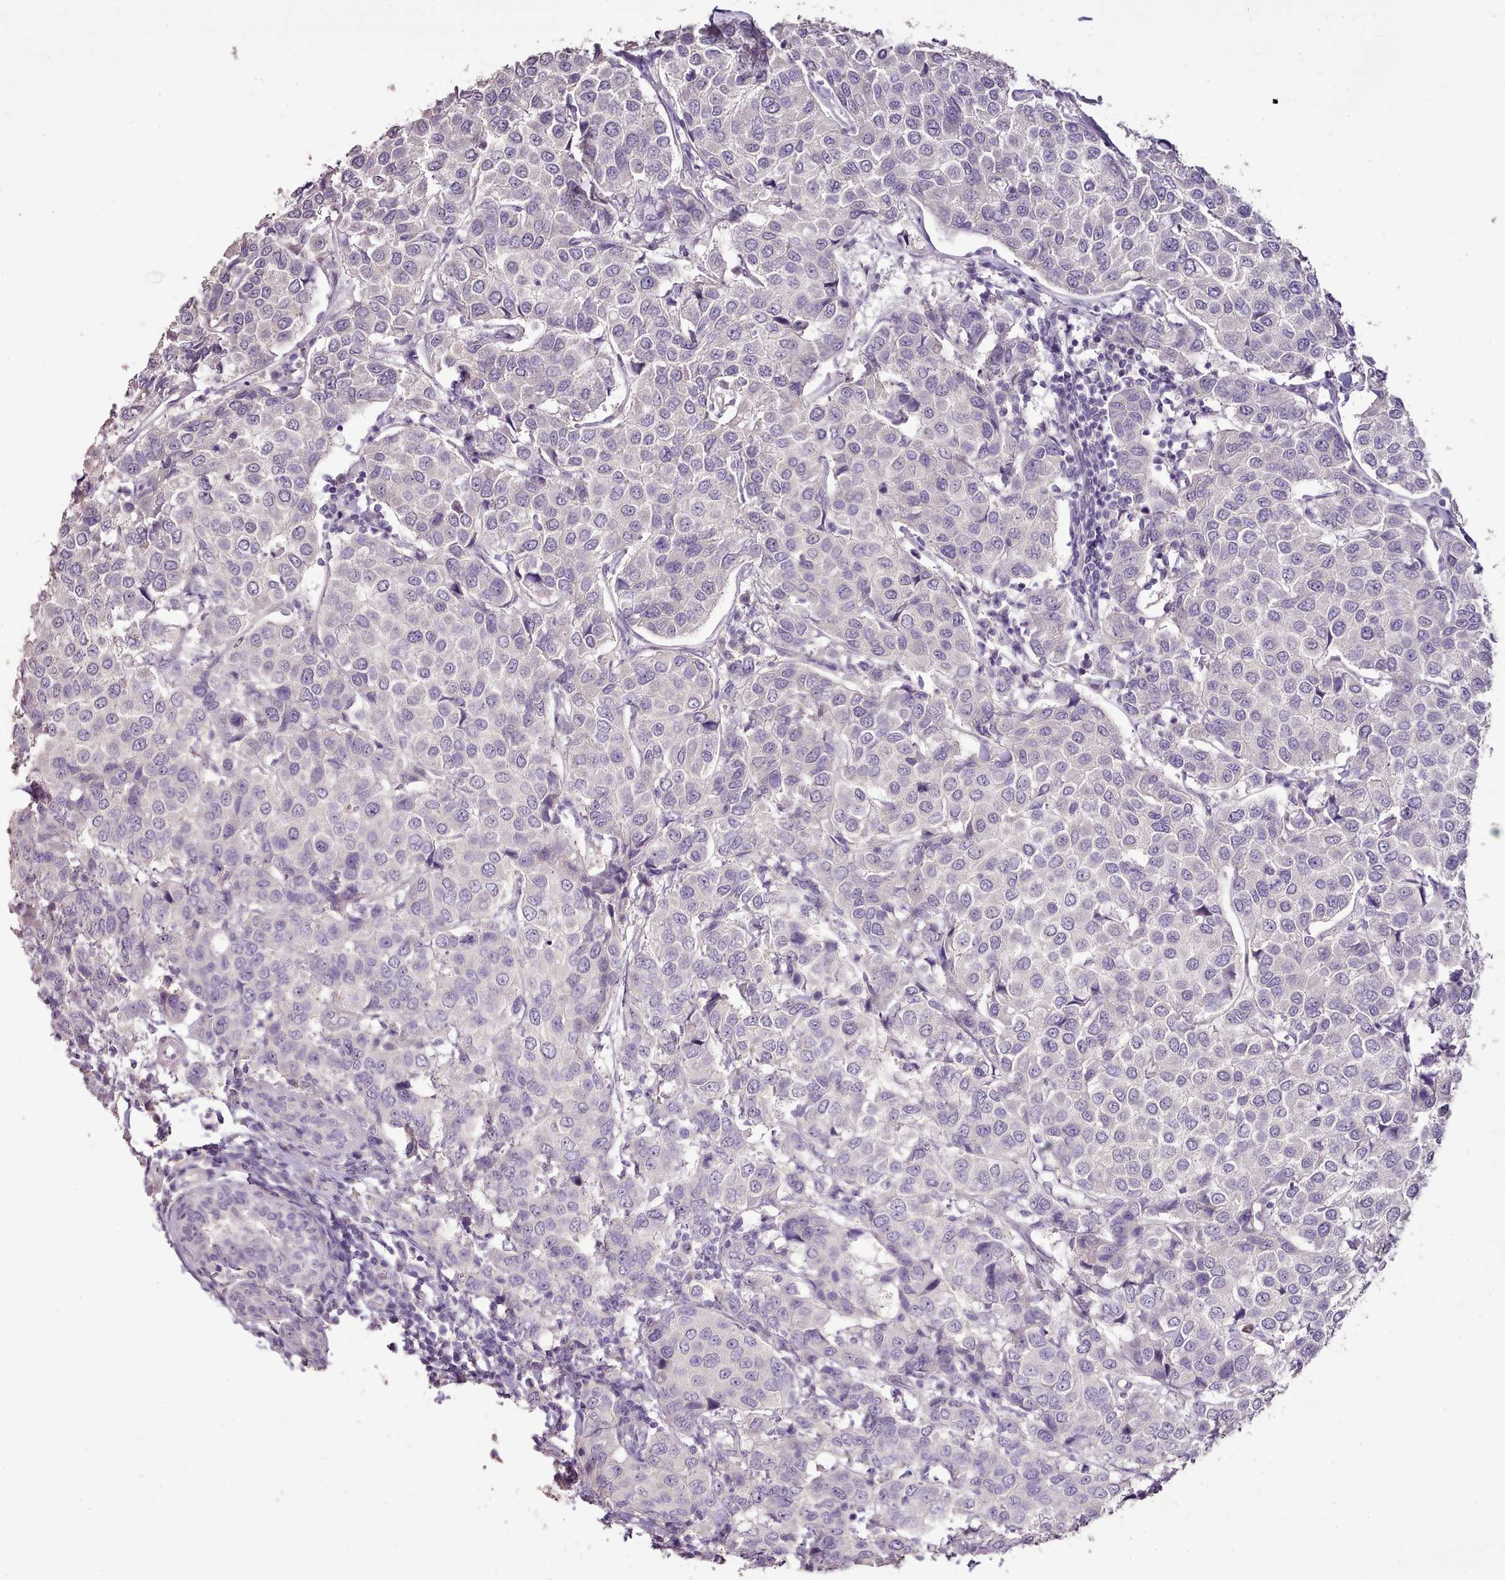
{"staining": {"intensity": "negative", "quantity": "none", "location": "none"}, "tissue": "breast cancer", "cell_type": "Tumor cells", "image_type": "cancer", "snomed": [{"axis": "morphology", "description": "Duct carcinoma"}, {"axis": "topography", "description": "Breast"}], "caption": "High magnification brightfield microscopy of breast cancer stained with DAB (3,3'-diaminobenzidine) (brown) and counterstained with hematoxylin (blue): tumor cells show no significant staining.", "gene": "BLOC1S2", "patient": {"sex": "female", "age": 55}}